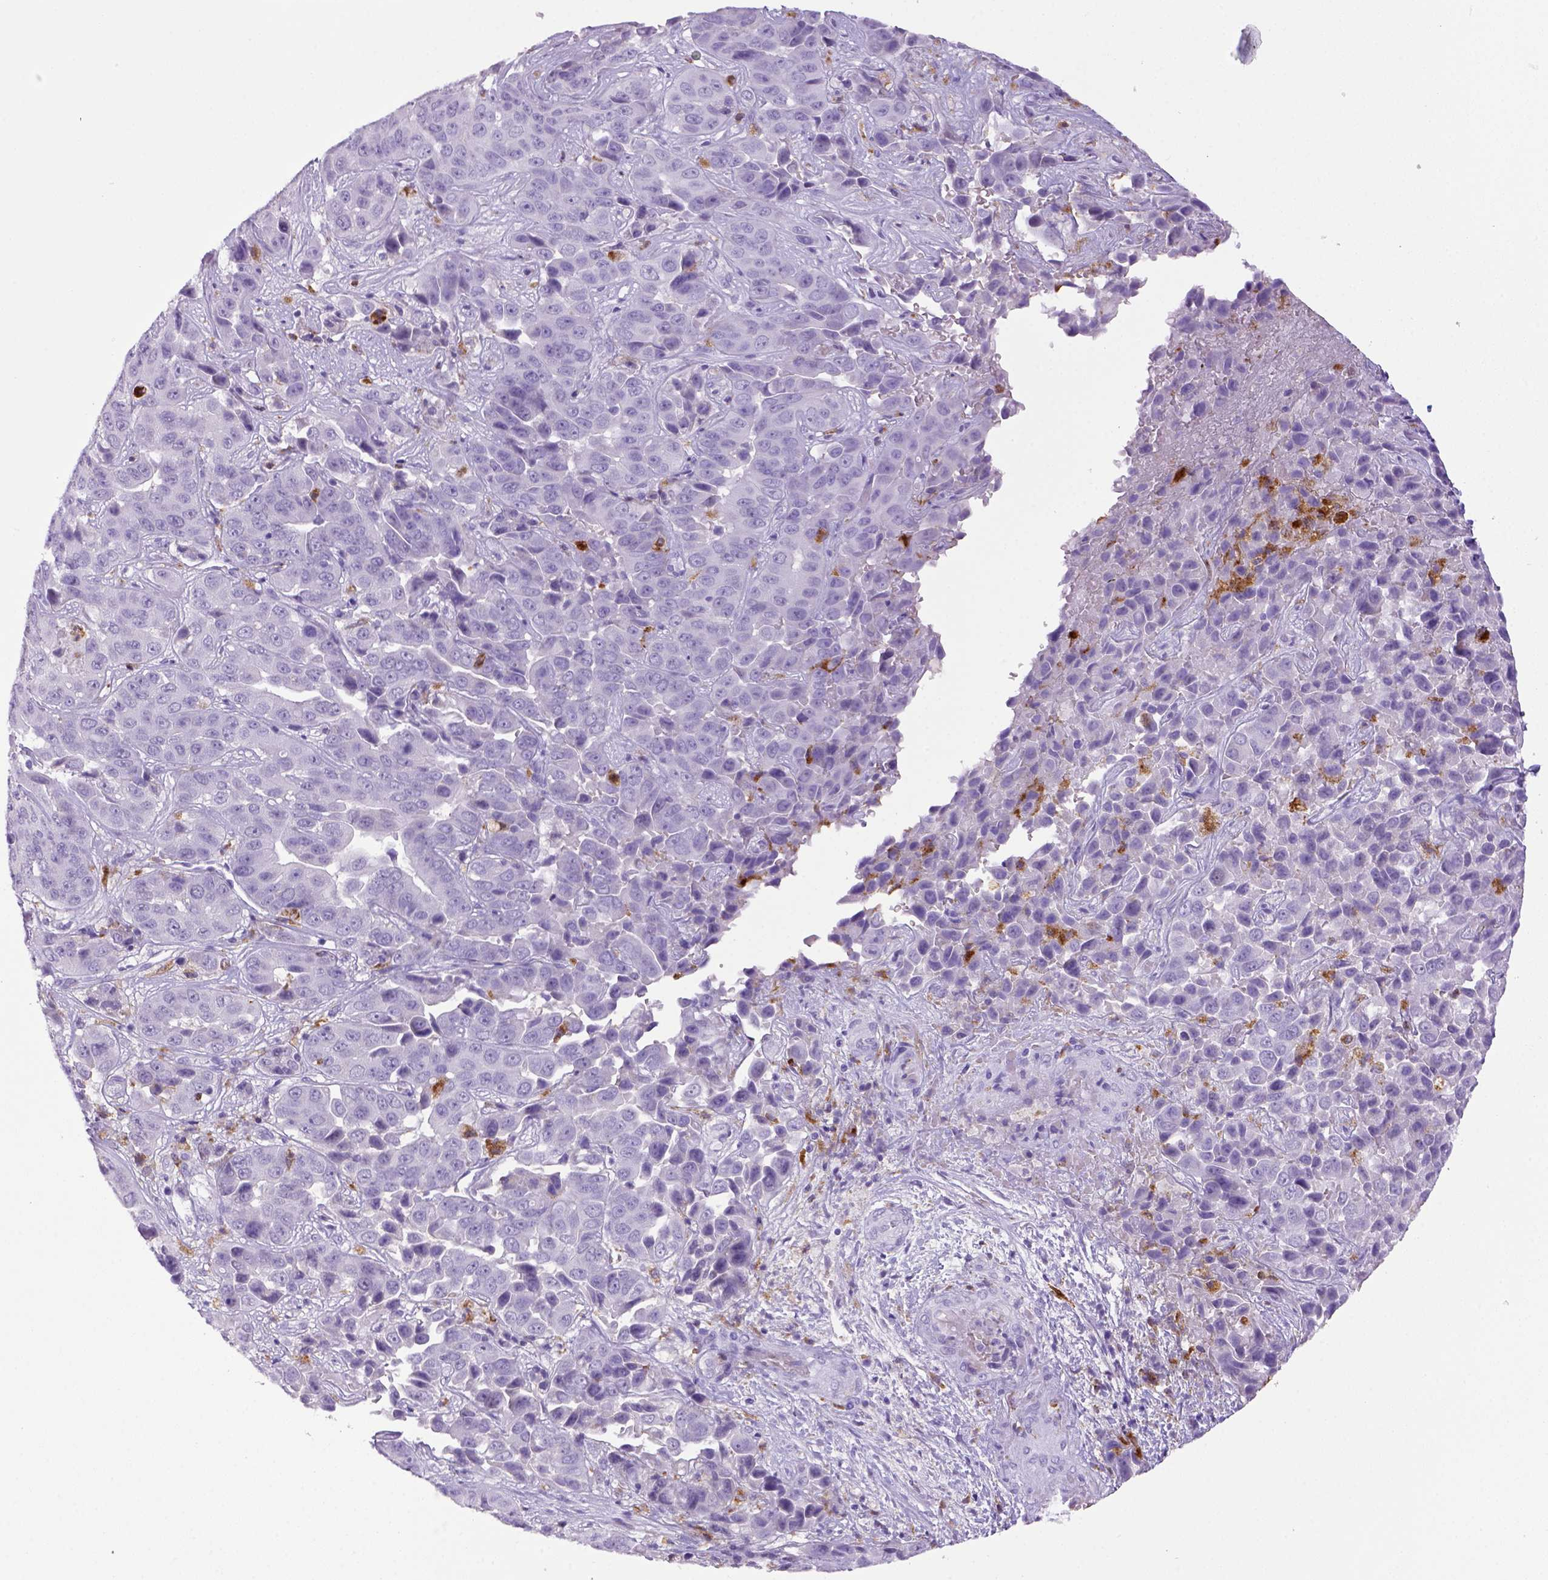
{"staining": {"intensity": "negative", "quantity": "none", "location": "none"}, "tissue": "liver cancer", "cell_type": "Tumor cells", "image_type": "cancer", "snomed": [{"axis": "morphology", "description": "Cholangiocarcinoma"}, {"axis": "topography", "description": "Liver"}], "caption": "DAB immunohistochemical staining of human liver cancer (cholangiocarcinoma) reveals no significant staining in tumor cells.", "gene": "CD68", "patient": {"sex": "female", "age": 52}}